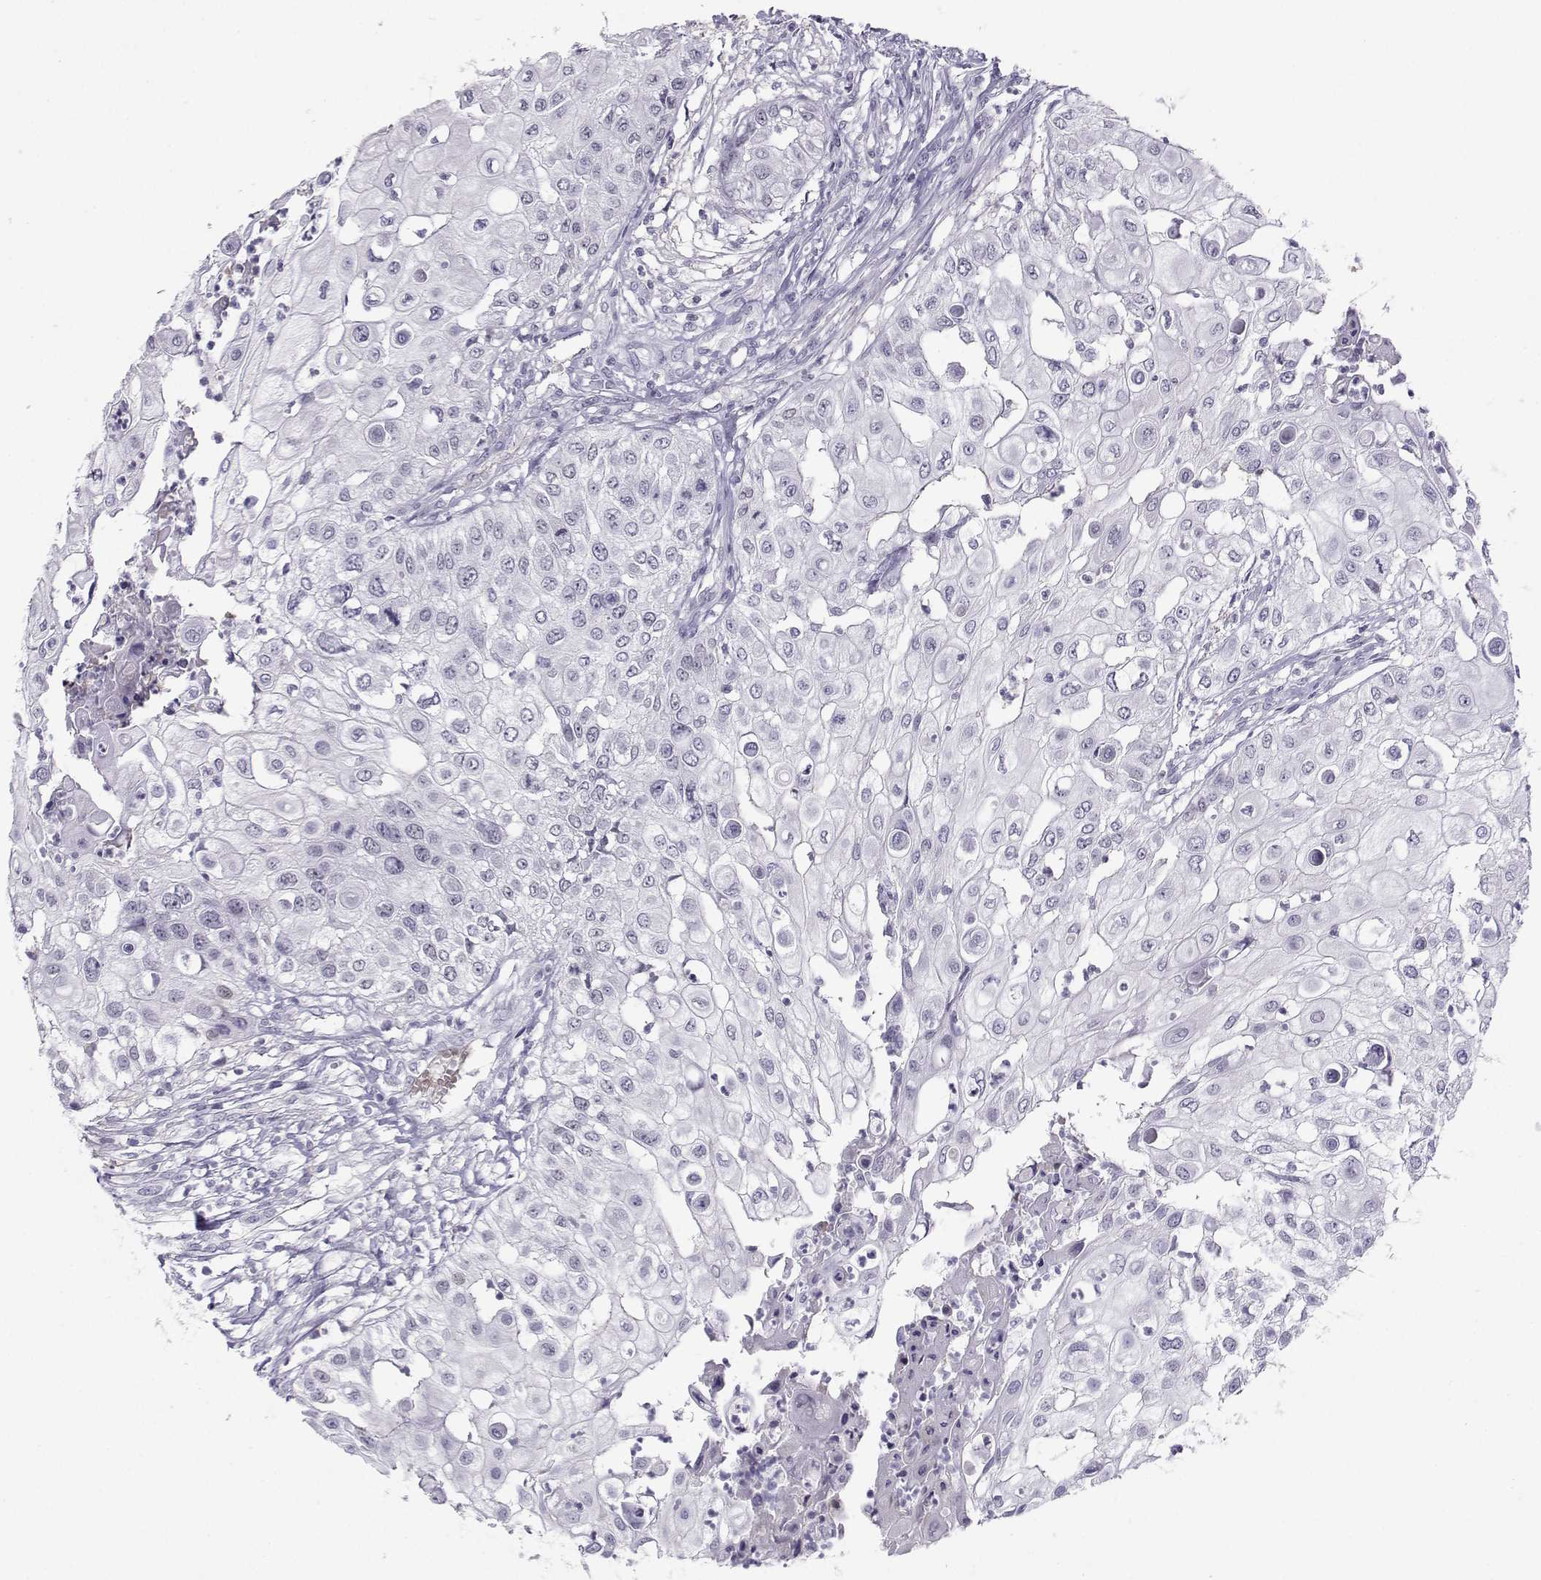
{"staining": {"intensity": "negative", "quantity": "none", "location": "none"}, "tissue": "urothelial cancer", "cell_type": "Tumor cells", "image_type": "cancer", "snomed": [{"axis": "morphology", "description": "Urothelial carcinoma, High grade"}, {"axis": "topography", "description": "Urinary bladder"}], "caption": "Immunohistochemistry (IHC) of human urothelial cancer reveals no positivity in tumor cells.", "gene": "LHX1", "patient": {"sex": "female", "age": 79}}